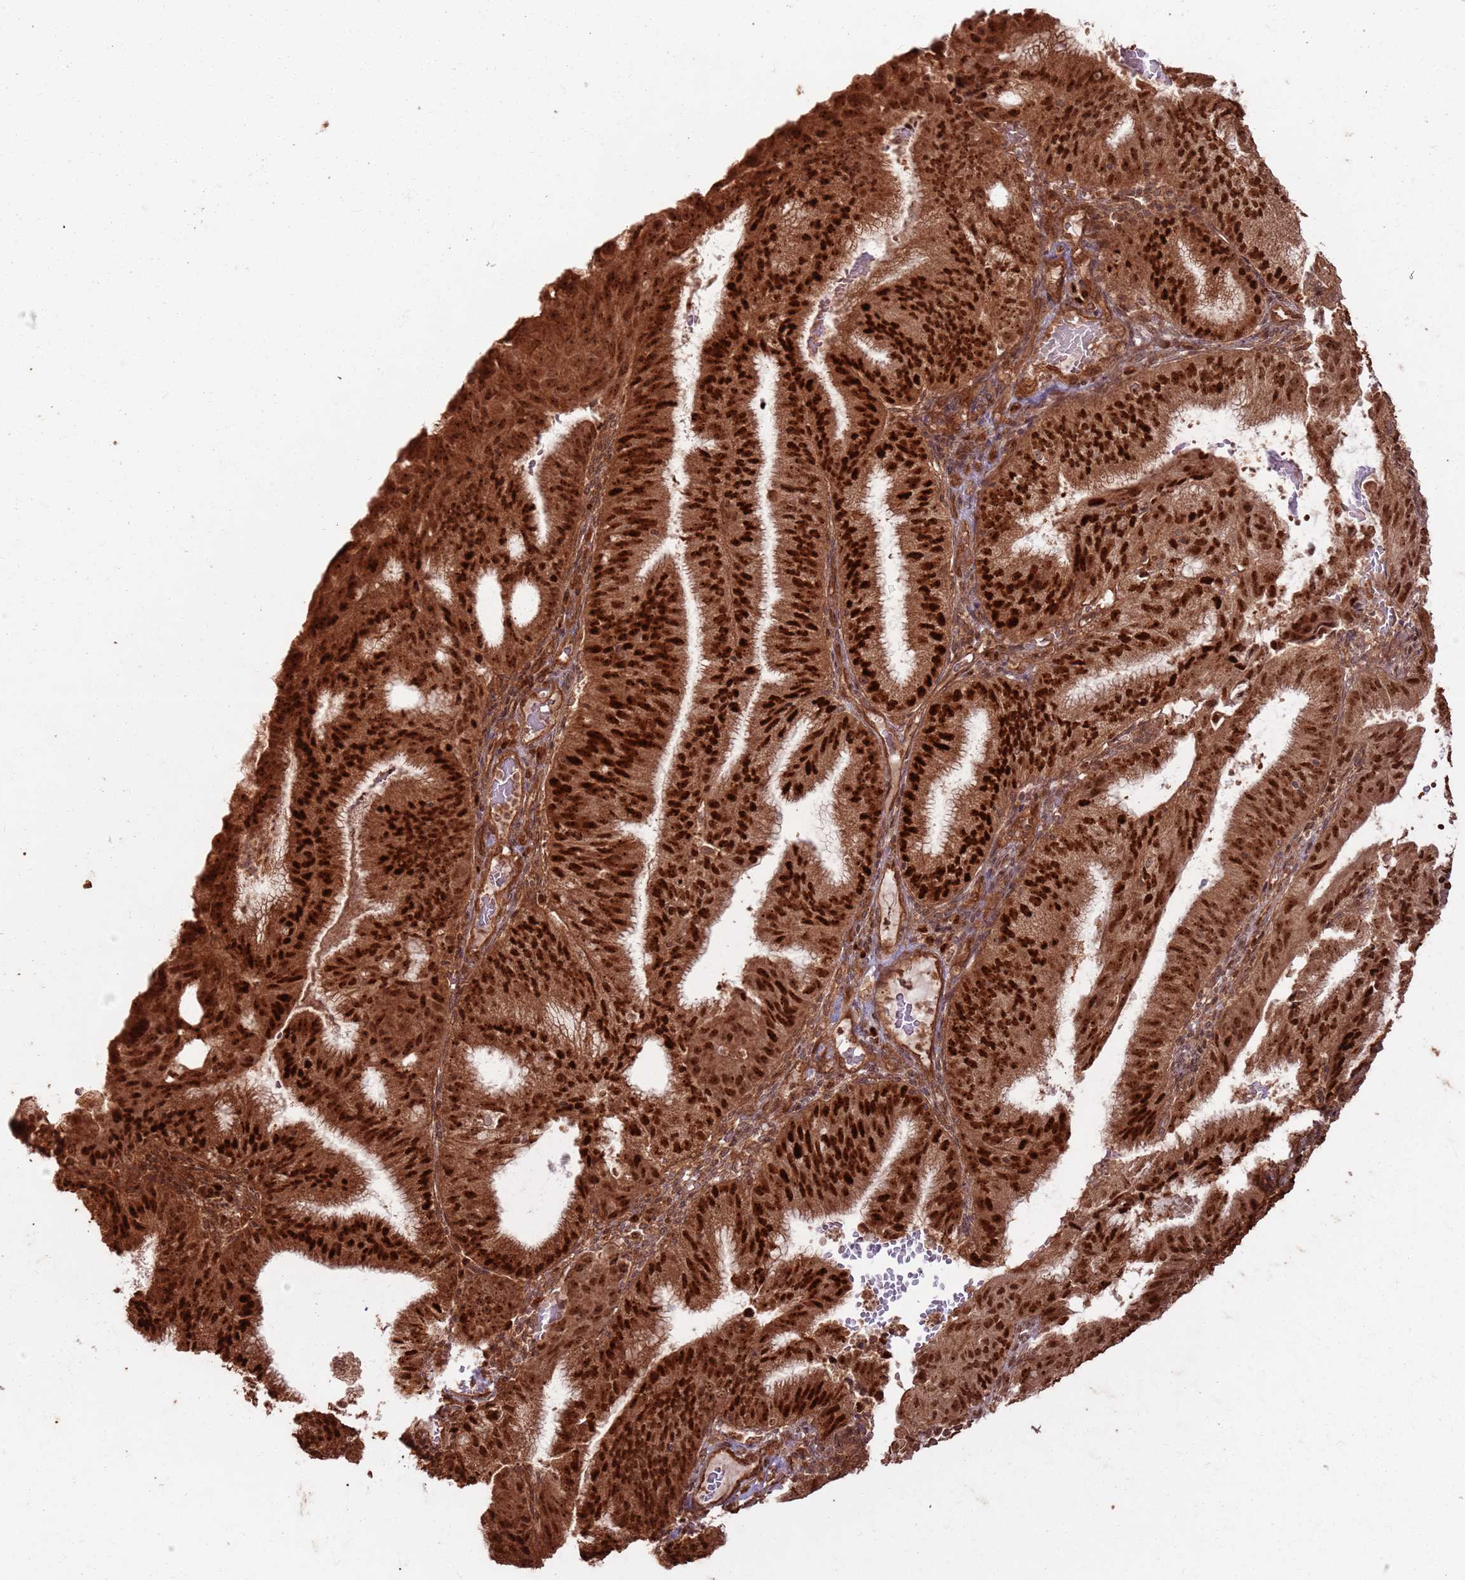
{"staining": {"intensity": "strong", "quantity": ">75%", "location": "cytoplasmic/membranous,nuclear"}, "tissue": "endometrial cancer", "cell_type": "Tumor cells", "image_type": "cancer", "snomed": [{"axis": "morphology", "description": "Adenocarcinoma, NOS"}, {"axis": "topography", "description": "Endometrium"}], "caption": "The immunohistochemical stain highlights strong cytoplasmic/membranous and nuclear positivity in tumor cells of endometrial adenocarcinoma tissue.", "gene": "TBC1D13", "patient": {"sex": "female", "age": 49}}